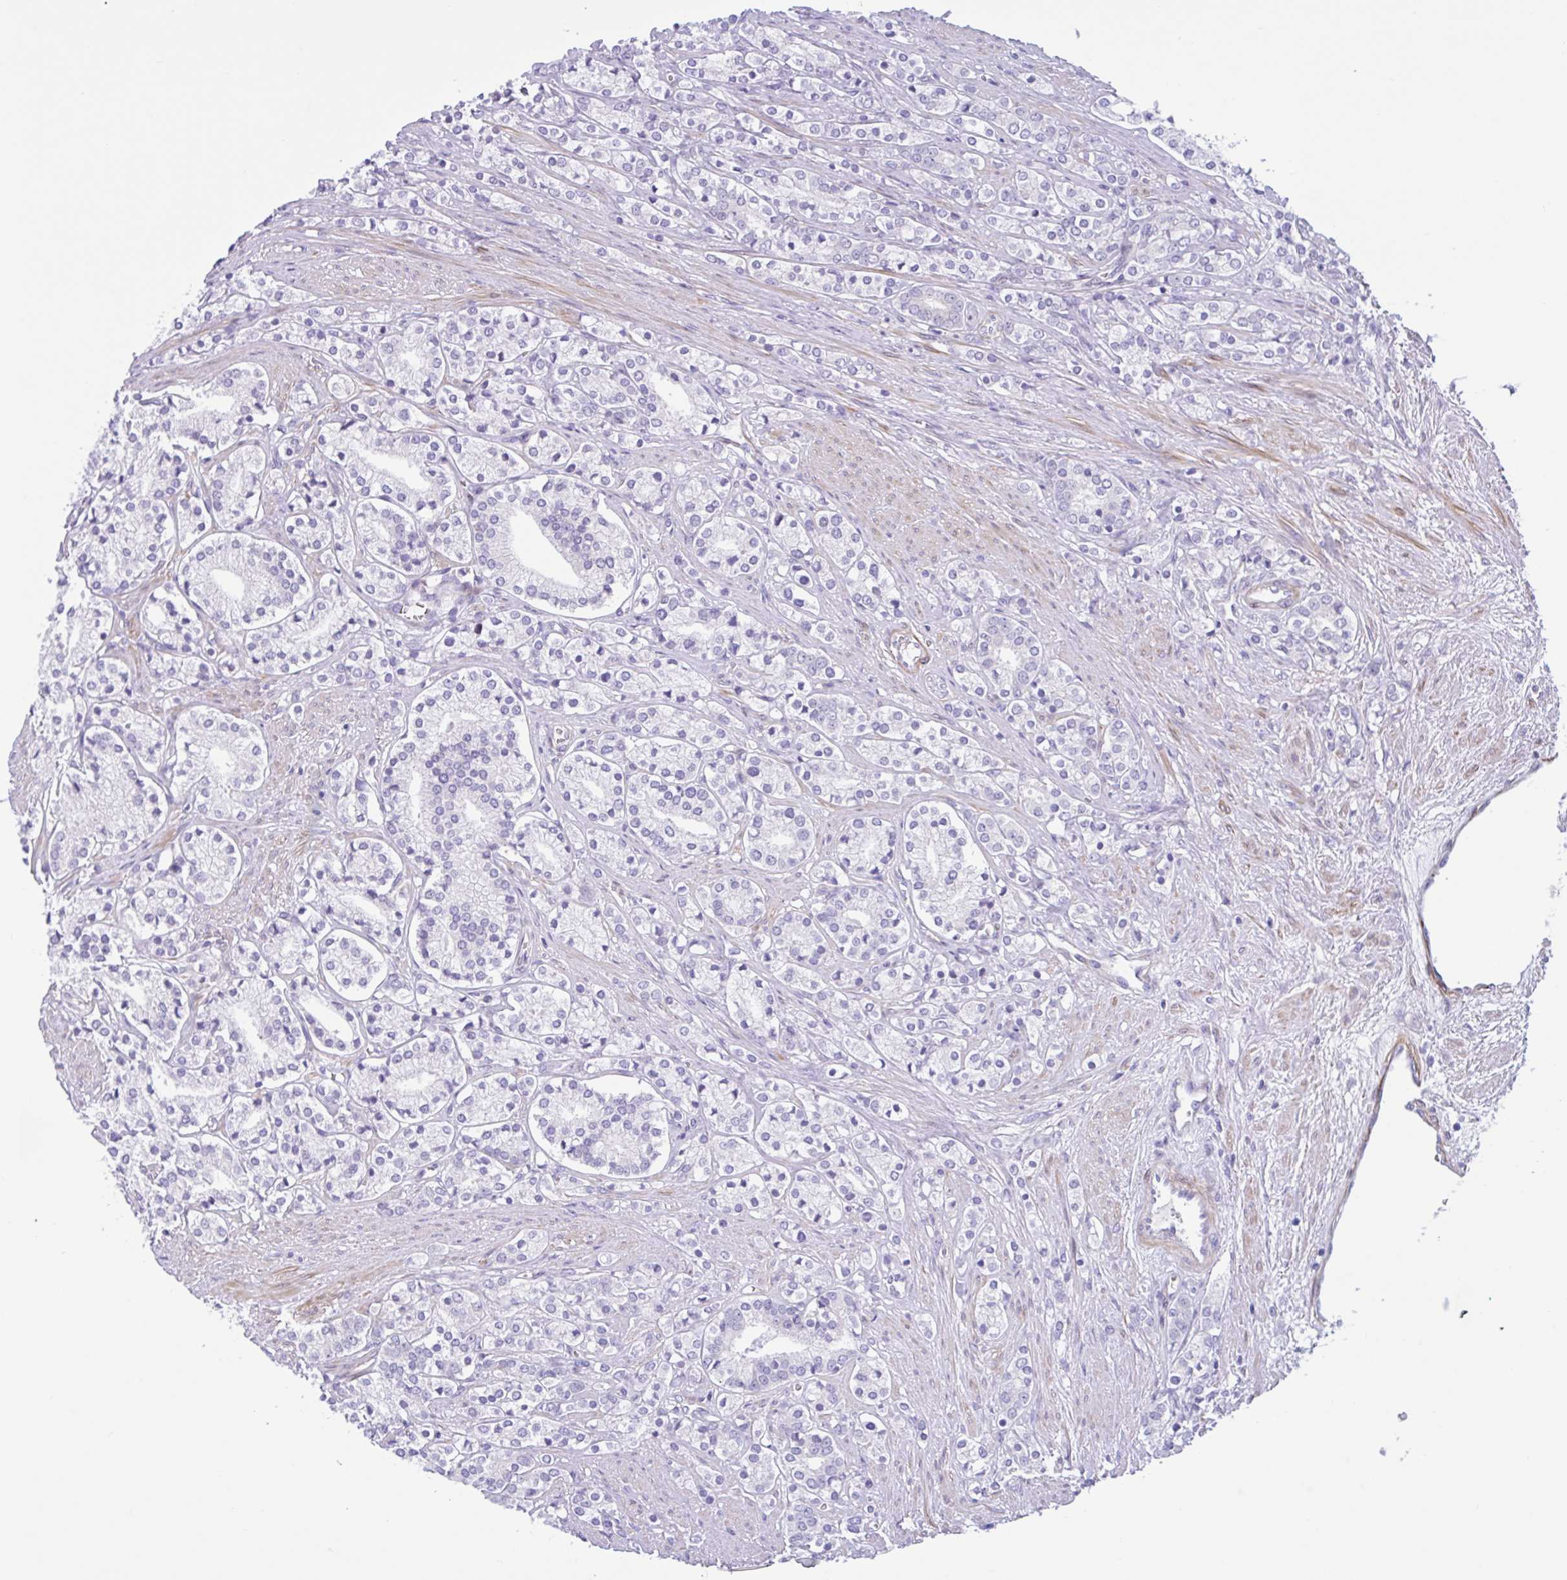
{"staining": {"intensity": "negative", "quantity": "none", "location": "none"}, "tissue": "prostate cancer", "cell_type": "Tumor cells", "image_type": "cancer", "snomed": [{"axis": "morphology", "description": "Adenocarcinoma, High grade"}, {"axis": "topography", "description": "Prostate"}], "caption": "Prostate cancer (high-grade adenocarcinoma) was stained to show a protein in brown. There is no significant expression in tumor cells.", "gene": "AHCYL2", "patient": {"sex": "male", "age": 58}}